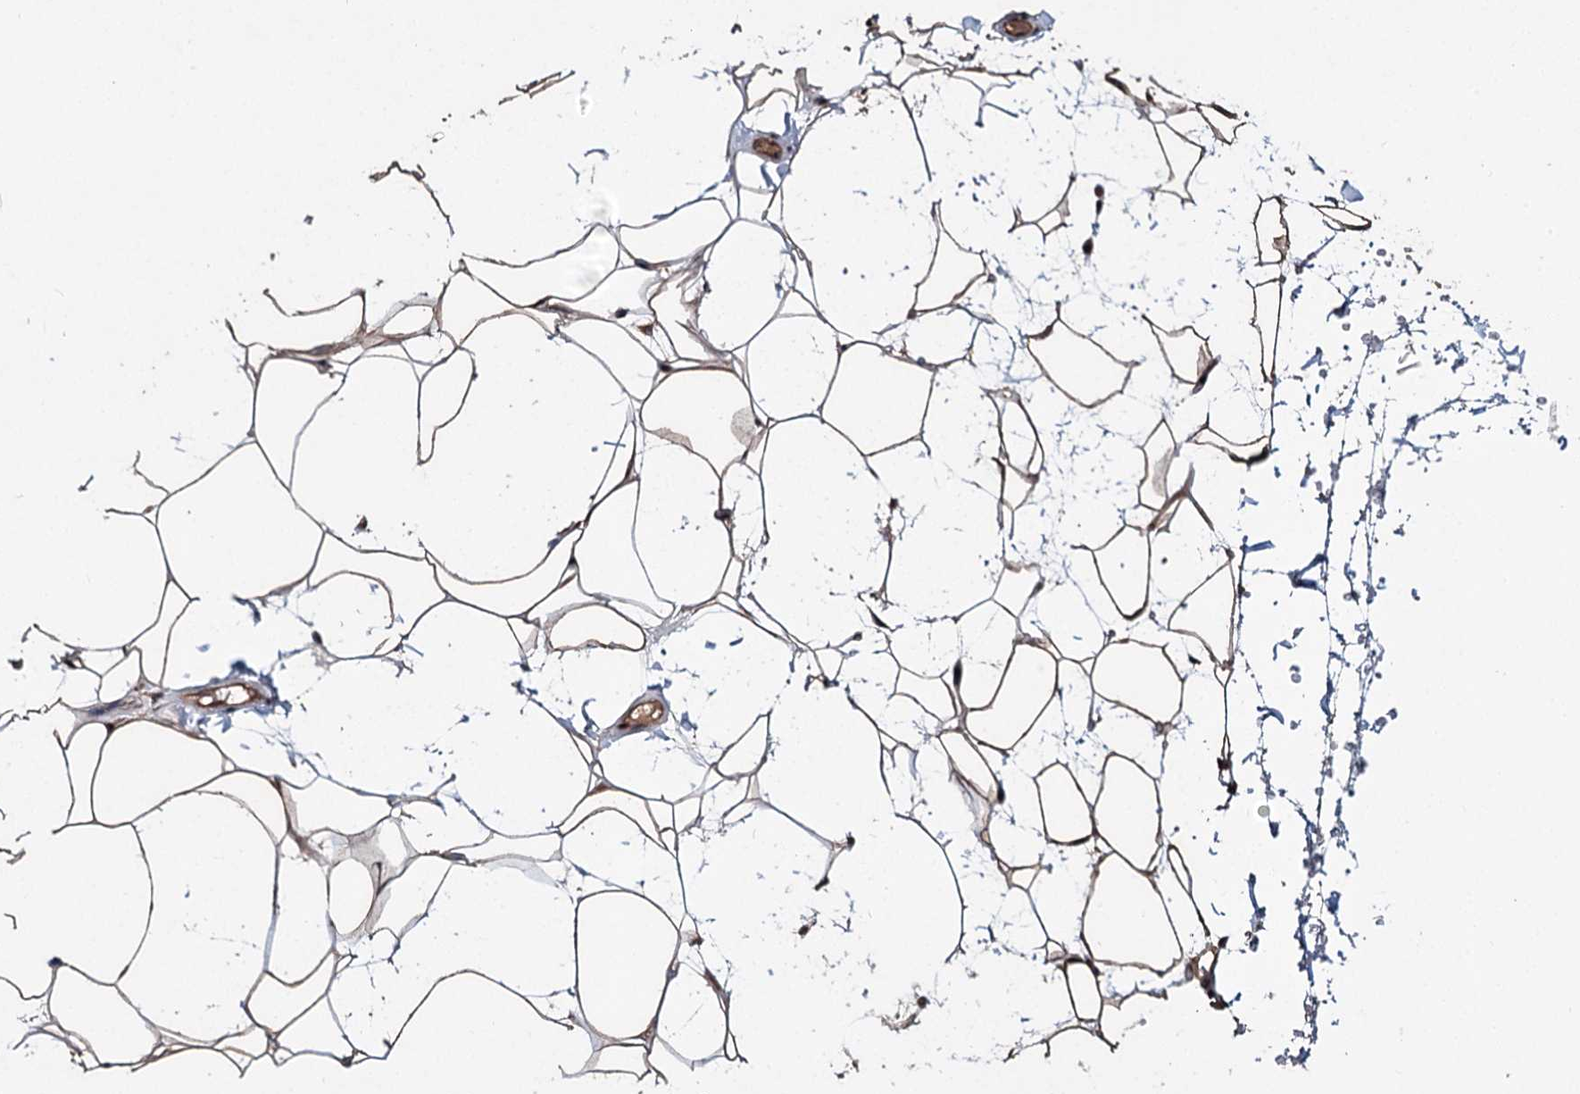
{"staining": {"intensity": "moderate", "quantity": ">75%", "location": "cytoplasmic/membranous"}, "tissue": "adipose tissue", "cell_type": "Adipocytes", "image_type": "normal", "snomed": [{"axis": "morphology", "description": "Normal tissue, NOS"}, {"axis": "topography", "description": "Breast"}], "caption": "Protein expression analysis of normal human adipose tissue reveals moderate cytoplasmic/membranous expression in approximately >75% of adipocytes. (brown staining indicates protein expression, while blue staining denotes nuclei).", "gene": "MKNK2", "patient": {"sex": "female", "age": 26}}